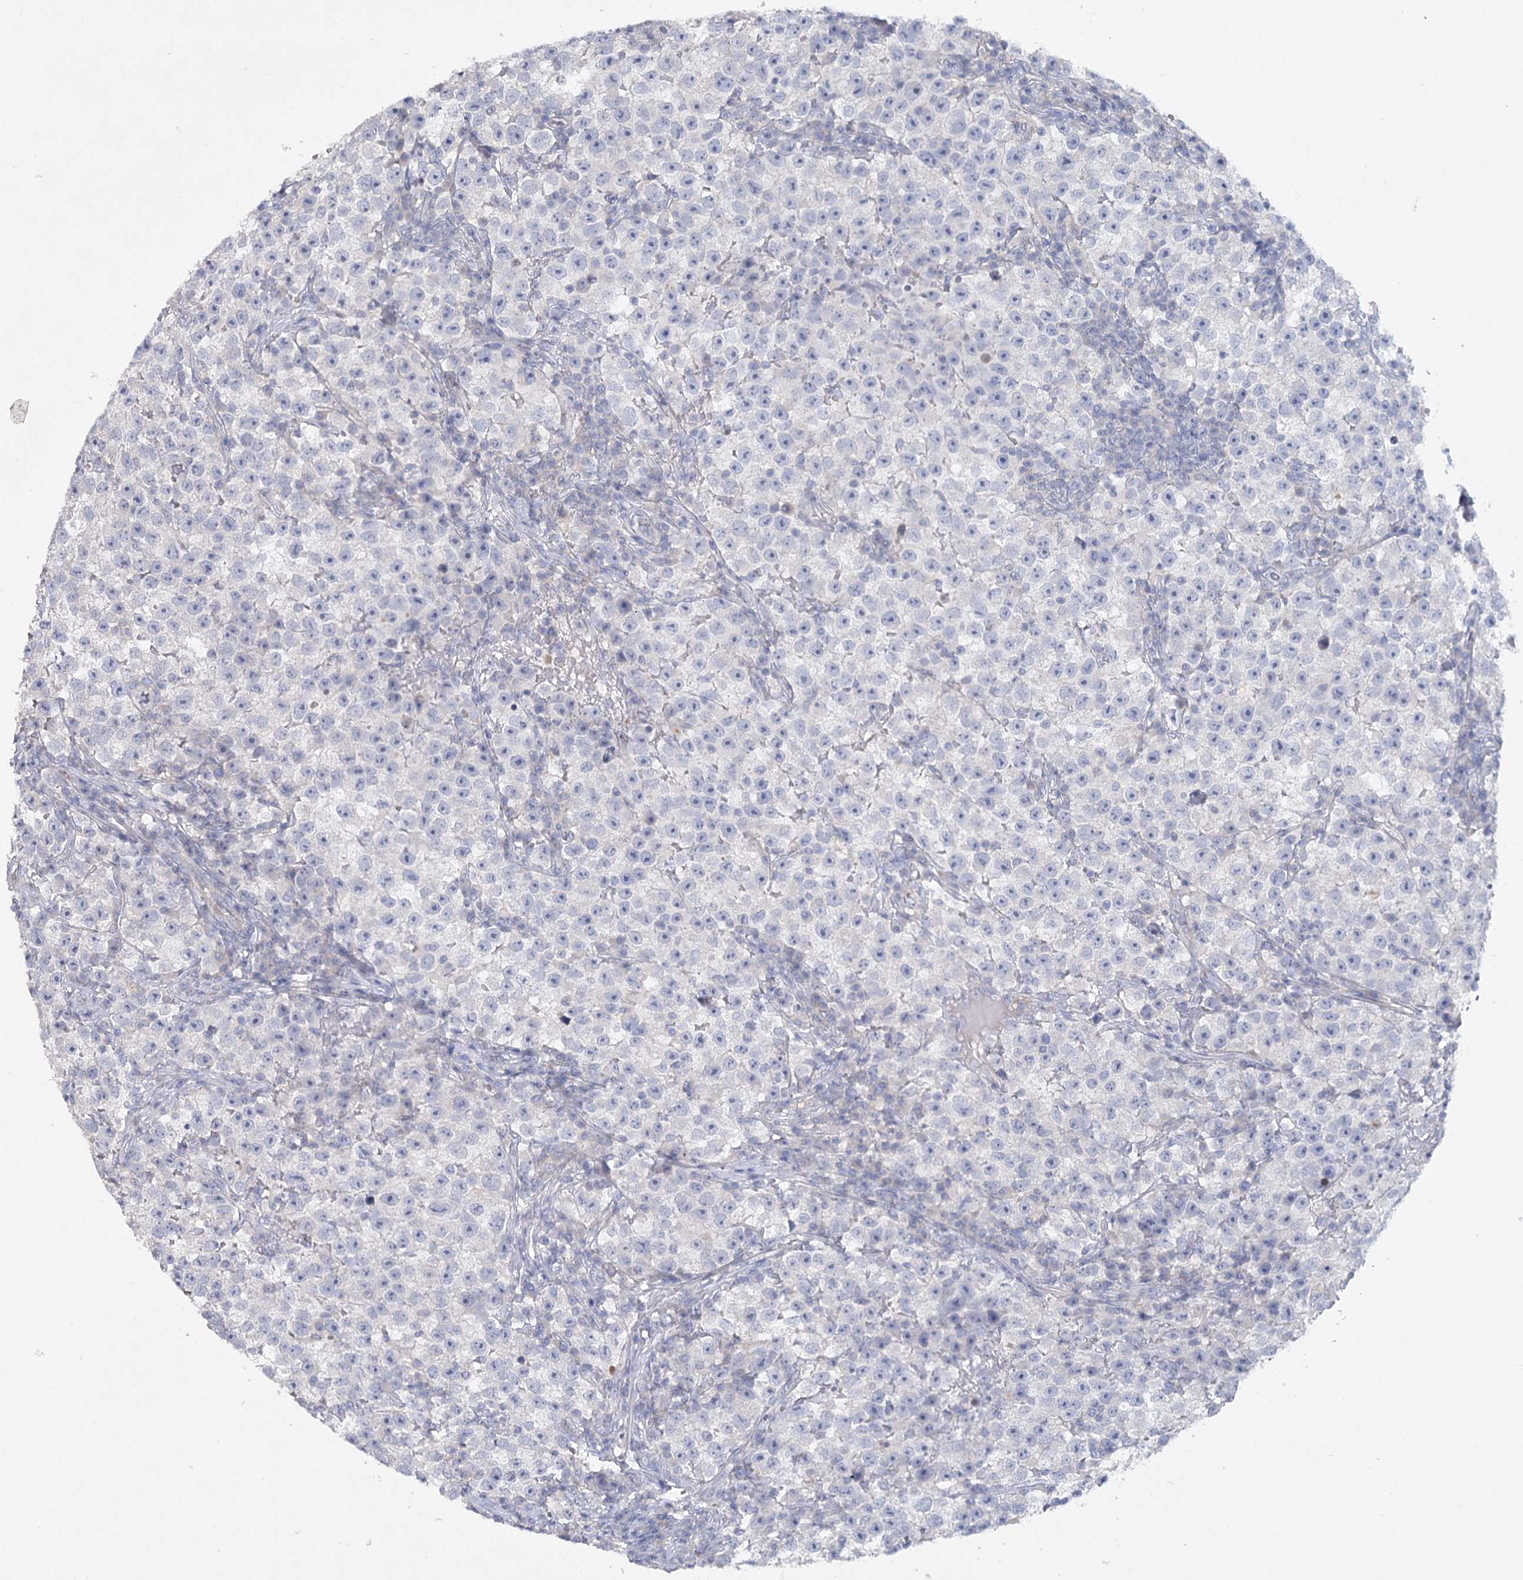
{"staining": {"intensity": "negative", "quantity": "none", "location": "none"}, "tissue": "testis cancer", "cell_type": "Tumor cells", "image_type": "cancer", "snomed": [{"axis": "morphology", "description": "Seminoma, NOS"}, {"axis": "topography", "description": "Testis"}], "caption": "DAB immunohistochemical staining of human testis cancer (seminoma) displays no significant expression in tumor cells.", "gene": "MAP3K13", "patient": {"sex": "male", "age": 22}}